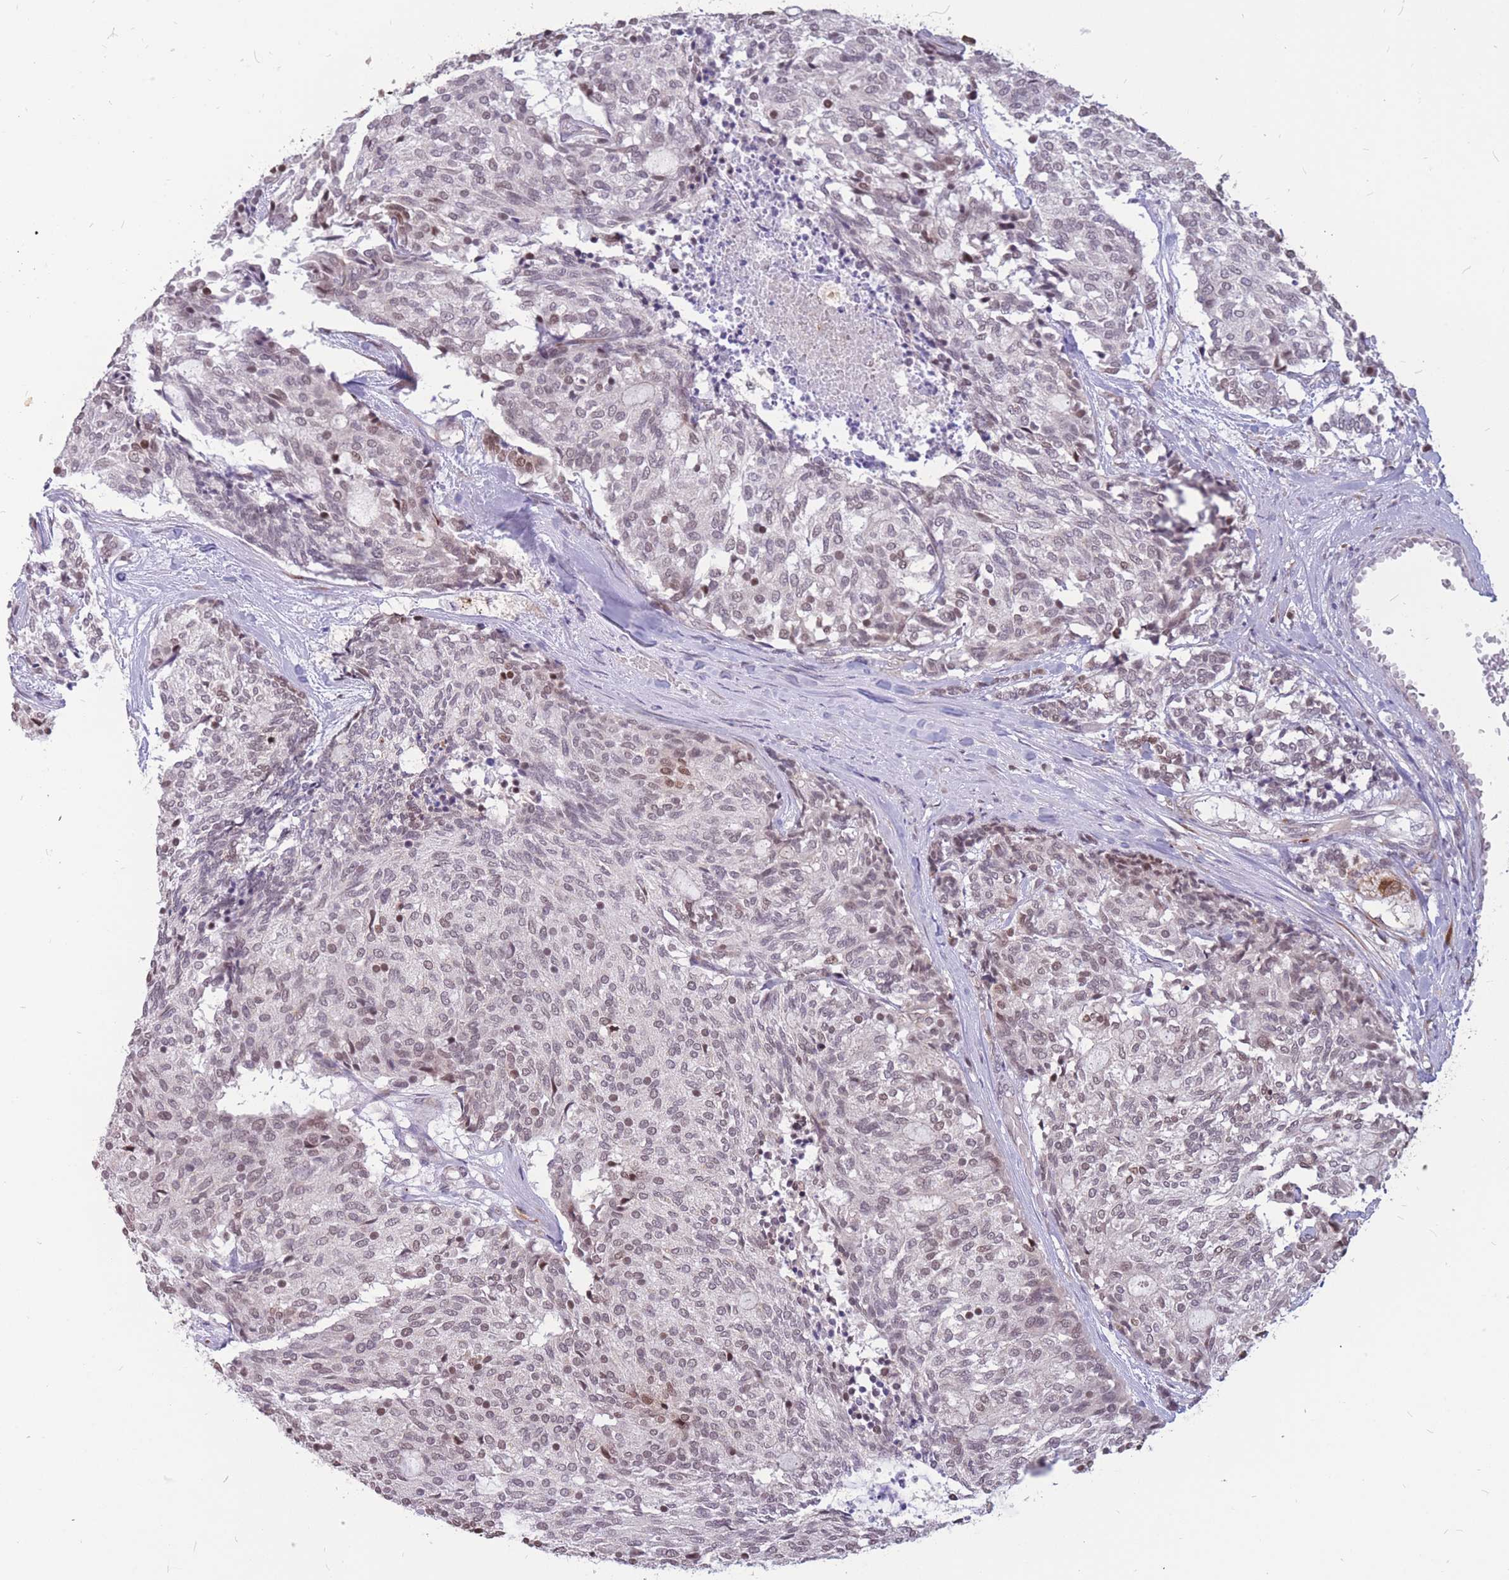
{"staining": {"intensity": "weak", "quantity": "25%-75%", "location": "nuclear"}, "tissue": "carcinoid", "cell_type": "Tumor cells", "image_type": "cancer", "snomed": [{"axis": "morphology", "description": "Carcinoid, malignant, NOS"}, {"axis": "topography", "description": "Pancreas"}], "caption": "Carcinoid tissue displays weak nuclear staining in about 25%-75% of tumor cells (IHC, brightfield microscopy, high magnification).", "gene": "ADD2", "patient": {"sex": "female", "age": 54}}